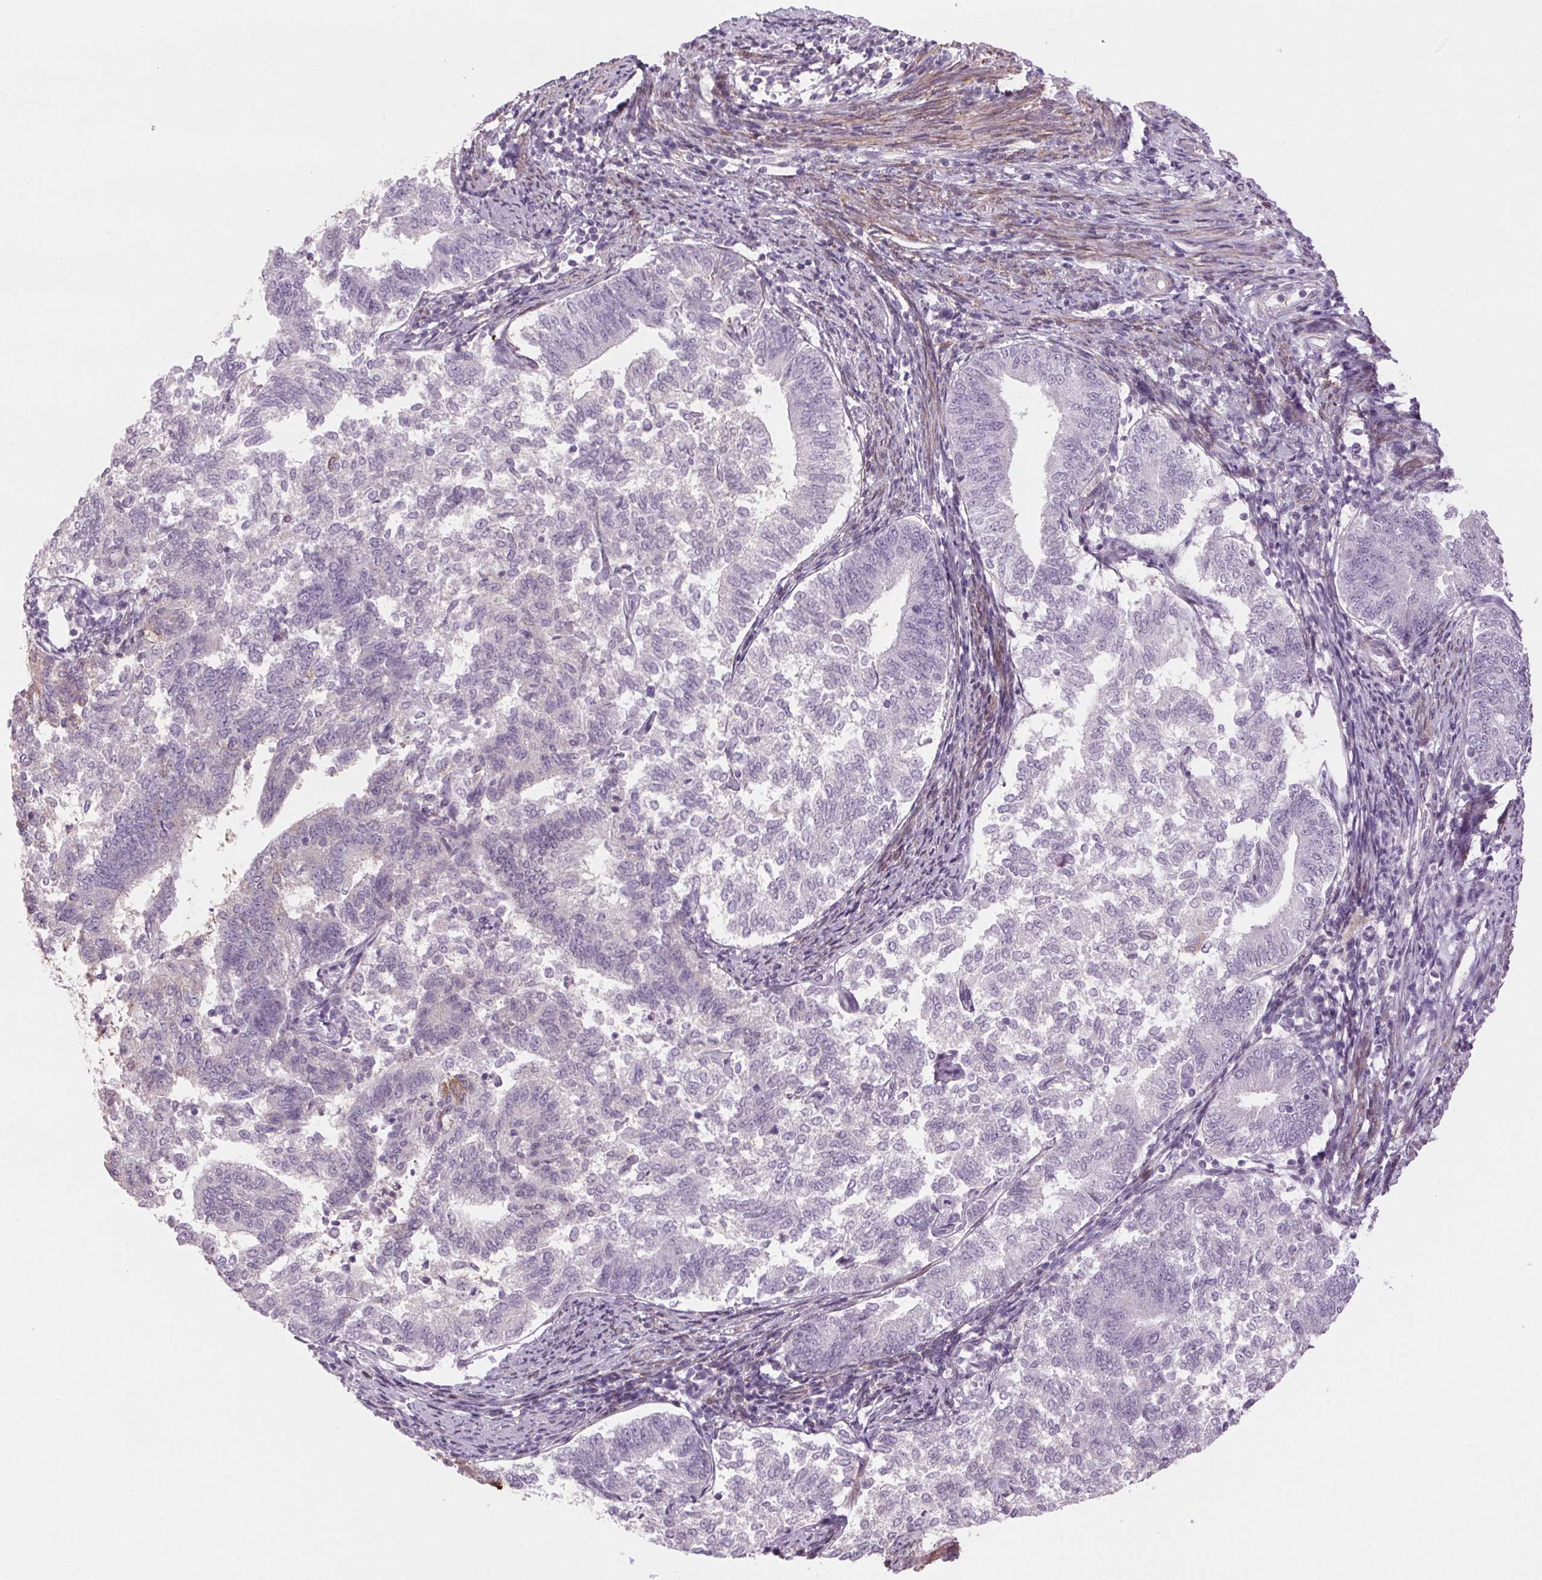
{"staining": {"intensity": "moderate", "quantity": "<25%", "location": "cytoplasmic/membranous"}, "tissue": "endometrial cancer", "cell_type": "Tumor cells", "image_type": "cancer", "snomed": [{"axis": "morphology", "description": "Adenocarcinoma, NOS"}, {"axis": "topography", "description": "Endometrium"}], "caption": "Immunohistochemical staining of human endometrial cancer (adenocarcinoma) reveals moderate cytoplasmic/membranous protein expression in about <25% of tumor cells. Nuclei are stained in blue.", "gene": "HHLA2", "patient": {"sex": "female", "age": 65}}